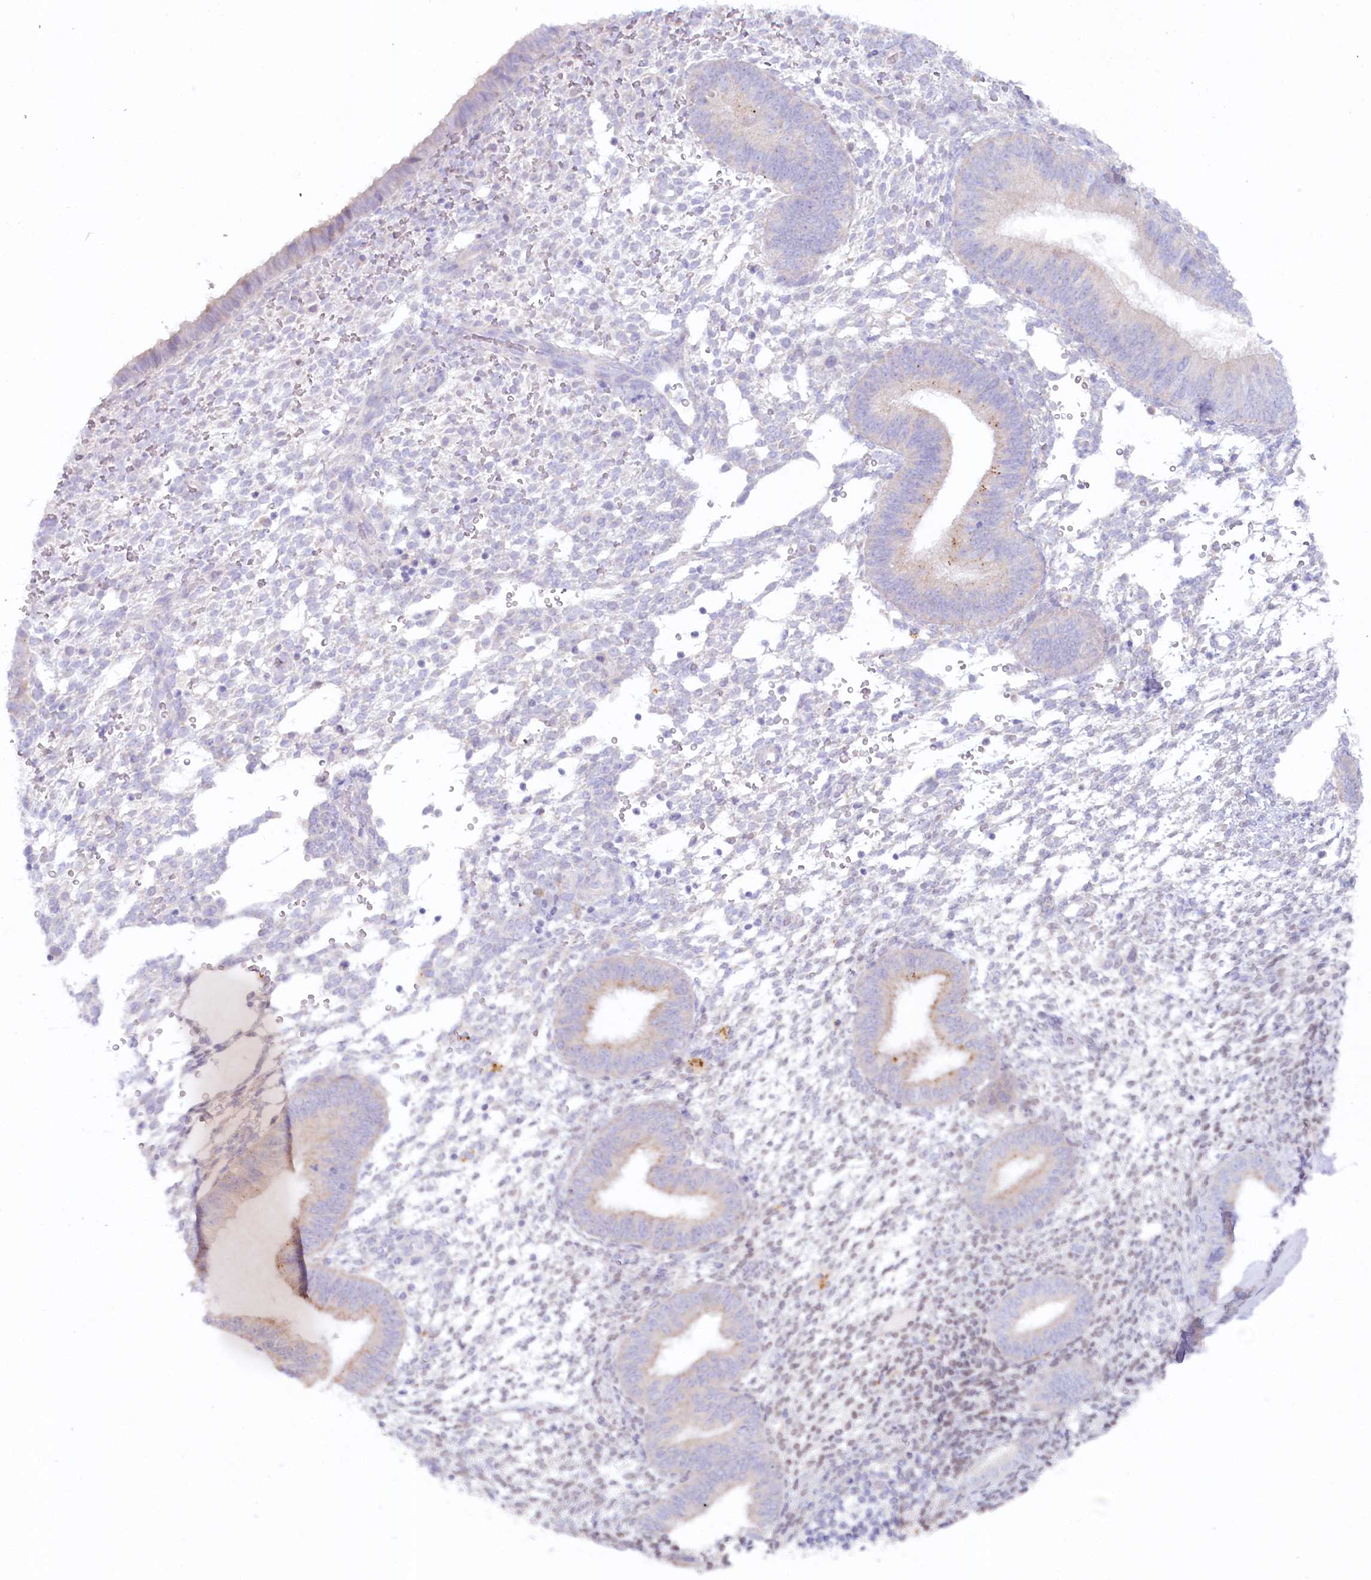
{"staining": {"intensity": "negative", "quantity": "none", "location": "none"}, "tissue": "endometrium", "cell_type": "Cells in endometrial stroma", "image_type": "normal", "snomed": [{"axis": "morphology", "description": "Normal tissue, NOS"}, {"axis": "topography", "description": "Uterus"}, {"axis": "topography", "description": "Endometrium"}], "caption": "An immunohistochemistry (IHC) micrograph of normal endometrium is shown. There is no staining in cells in endometrial stroma of endometrium.", "gene": "PSAPL1", "patient": {"sex": "female", "age": 48}}